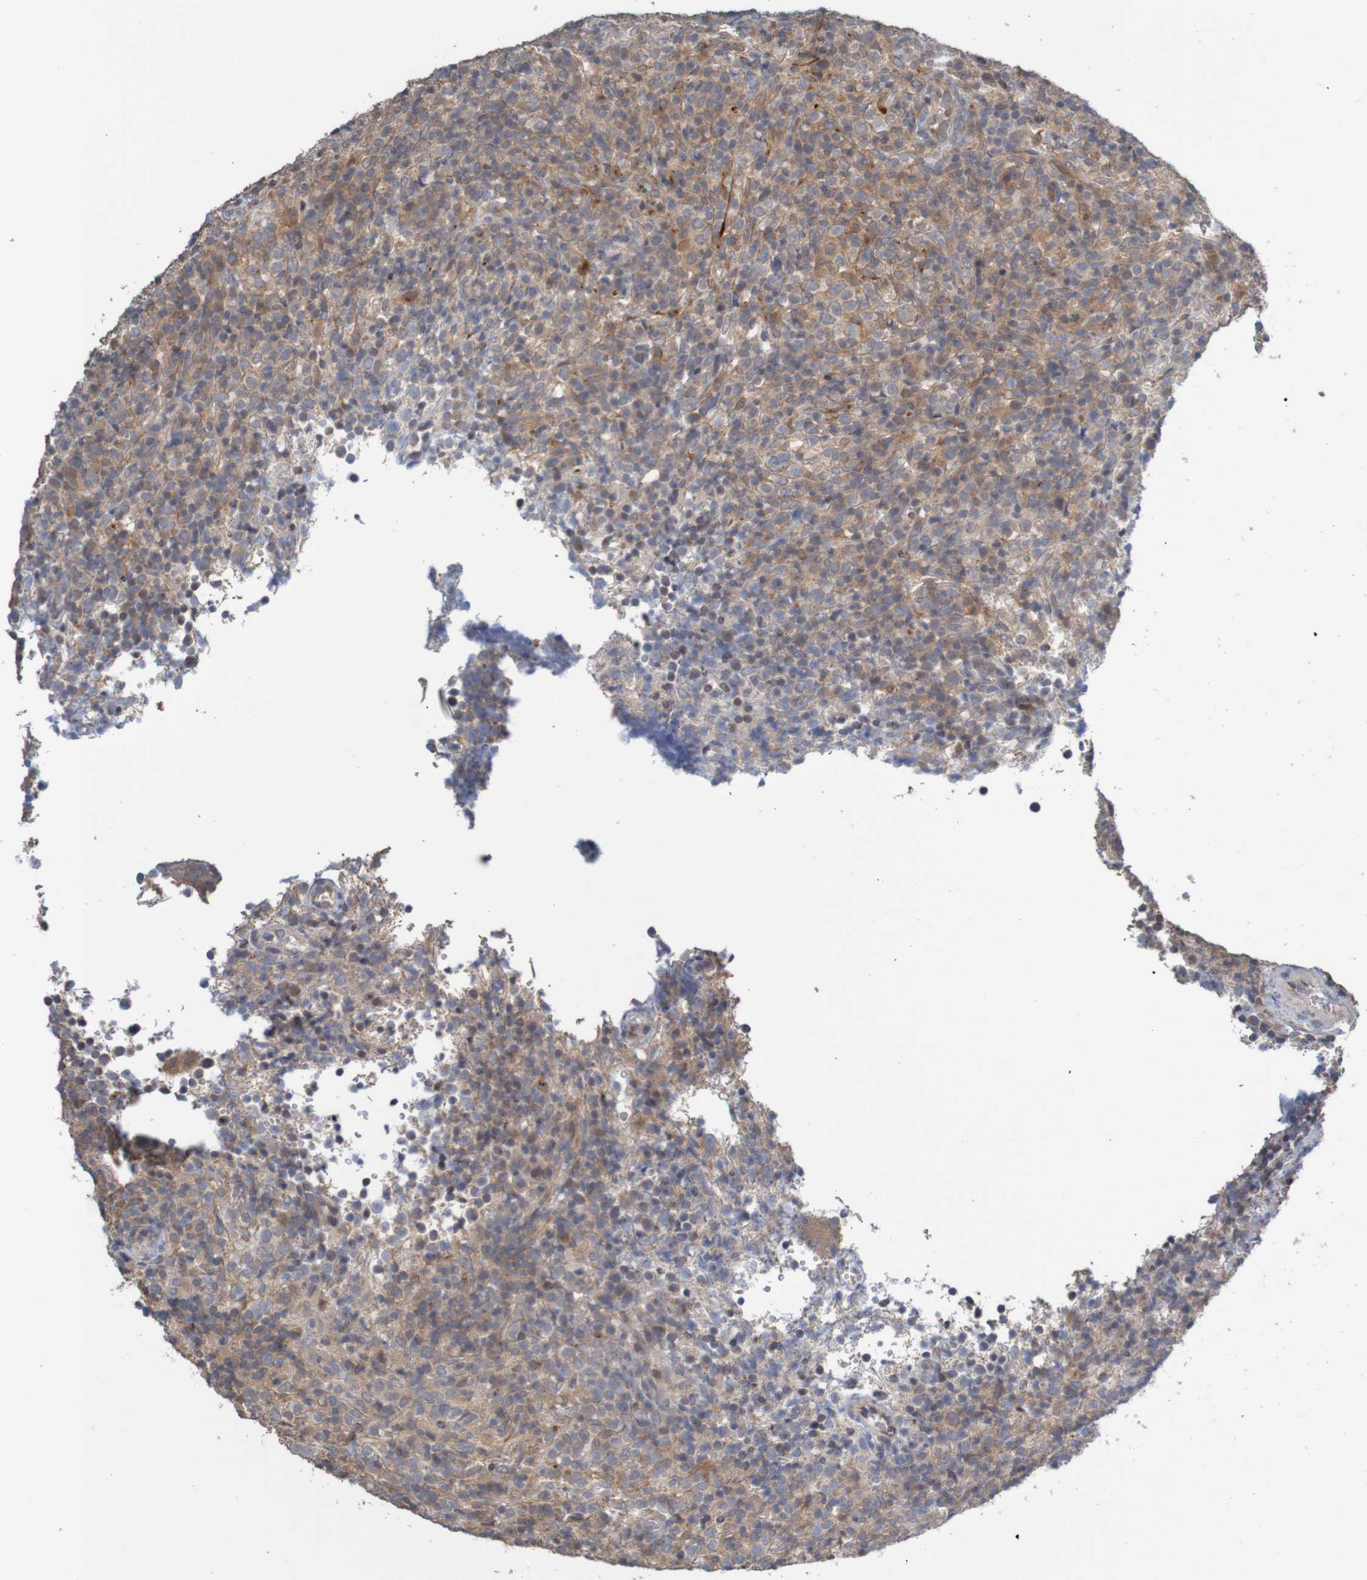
{"staining": {"intensity": "moderate", "quantity": "25%-75%", "location": "cytoplasmic/membranous"}, "tissue": "lymphoma", "cell_type": "Tumor cells", "image_type": "cancer", "snomed": [{"axis": "morphology", "description": "Malignant lymphoma, non-Hodgkin's type, High grade"}, {"axis": "topography", "description": "Lymph node"}], "caption": "DAB immunohistochemical staining of human malignant lymphoma, non-Hodgkin's type (high-grade) shows moderate cytoplasmic/membranous protein staining in approximately 25%-75% of tumor cells.", "gene": "ANKK1", "patient": {"sex": "female", "age": 76}}